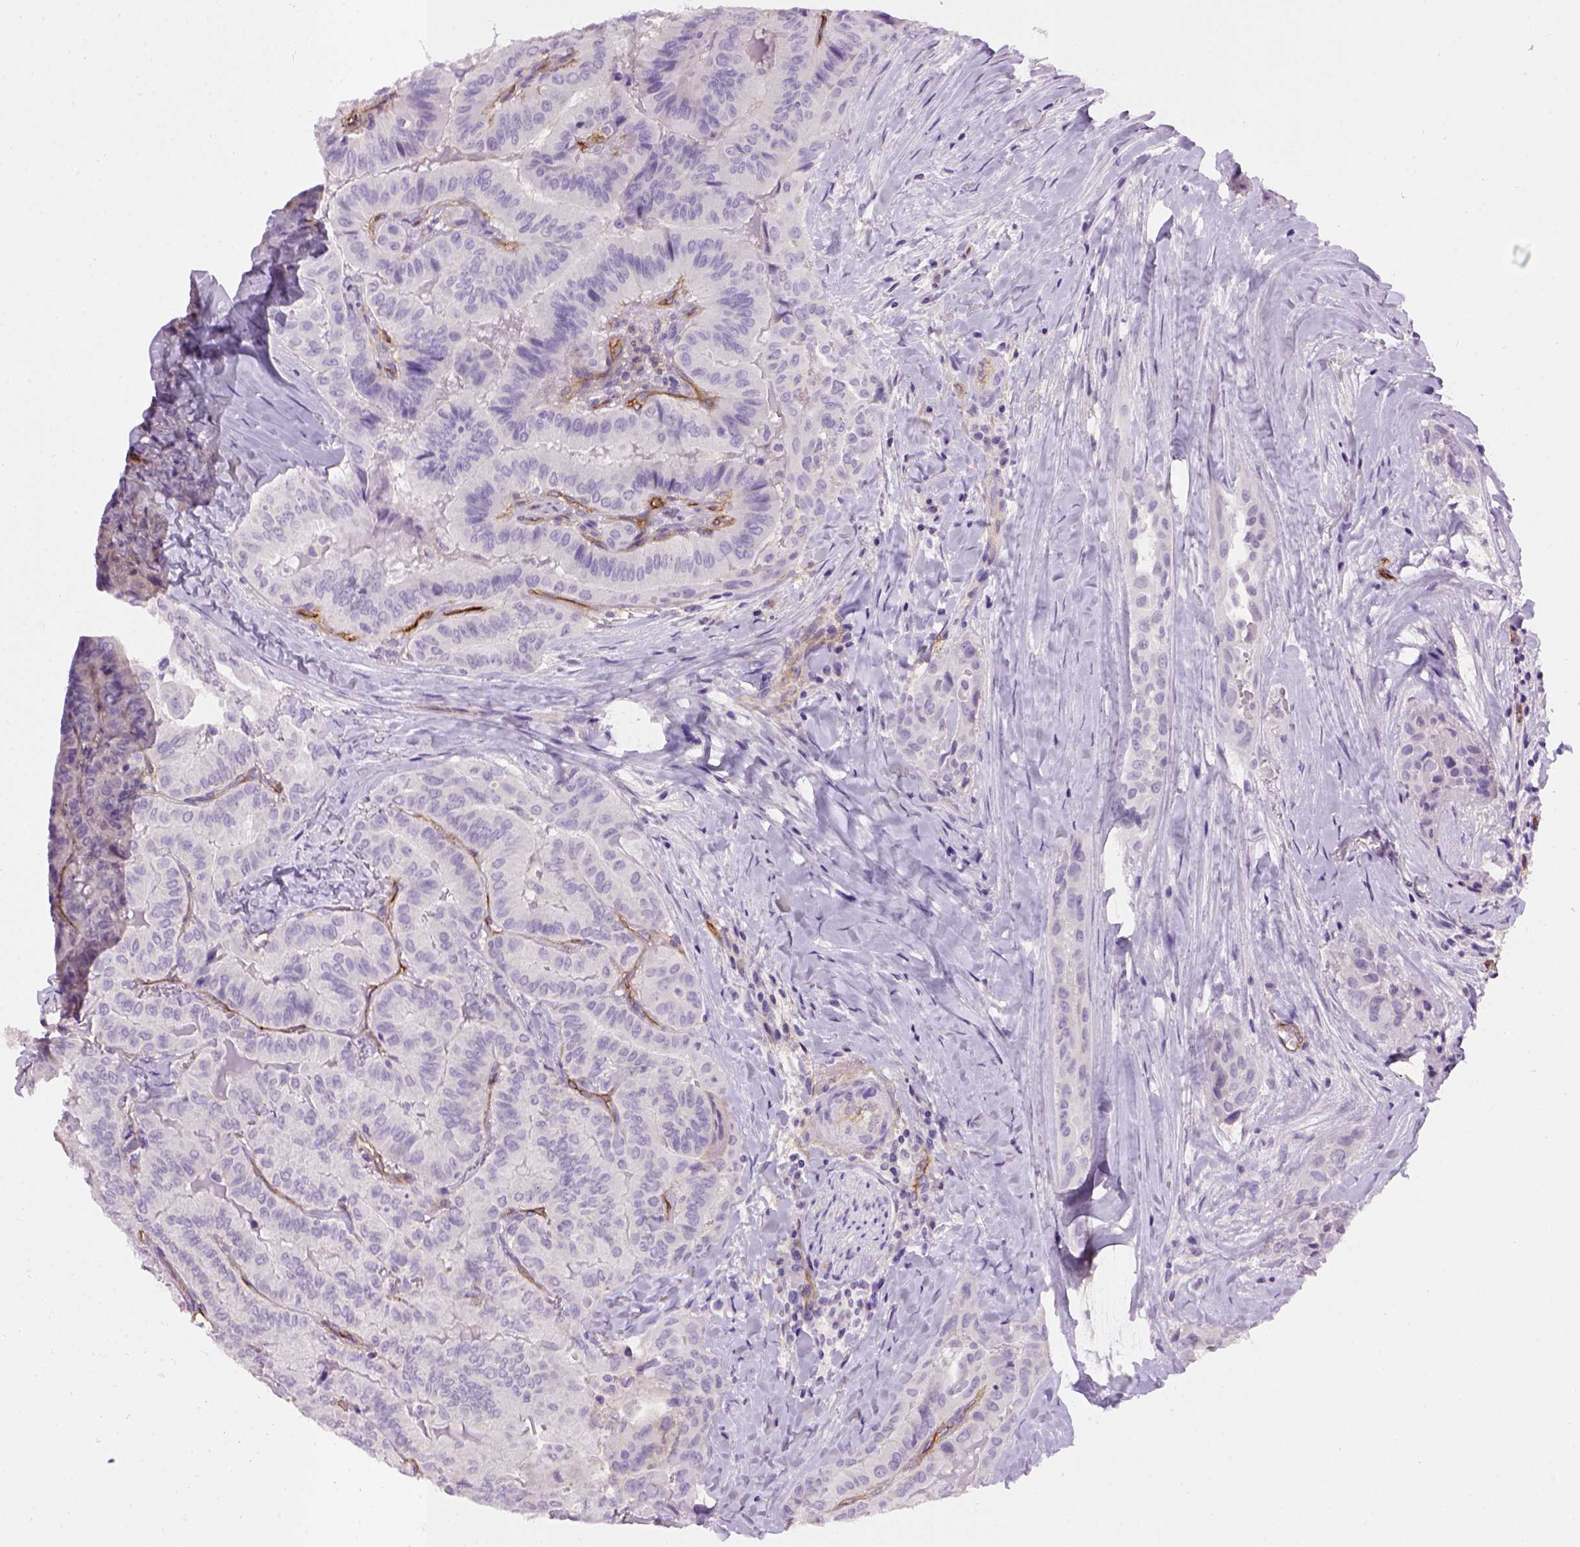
{"staining": {"intensity": "negative", "quantity": "none", "location": "none"}, "tissue": "thyroid cancer", "cell_type": "Tumor cells", "image_type": "cancer", "snomed": [{"axis": "morphology", "description": "Papillary adenocarcinoma, NOS"}, {"axis": "topography", "description": "Thyroid gland"}], "caption": "The photomicrograph exhibits no staining of tumor cells in thyroid papillary adenocarcinoma.", "gene": "ENG", "patient": {"sex": "female", "age": 68}}